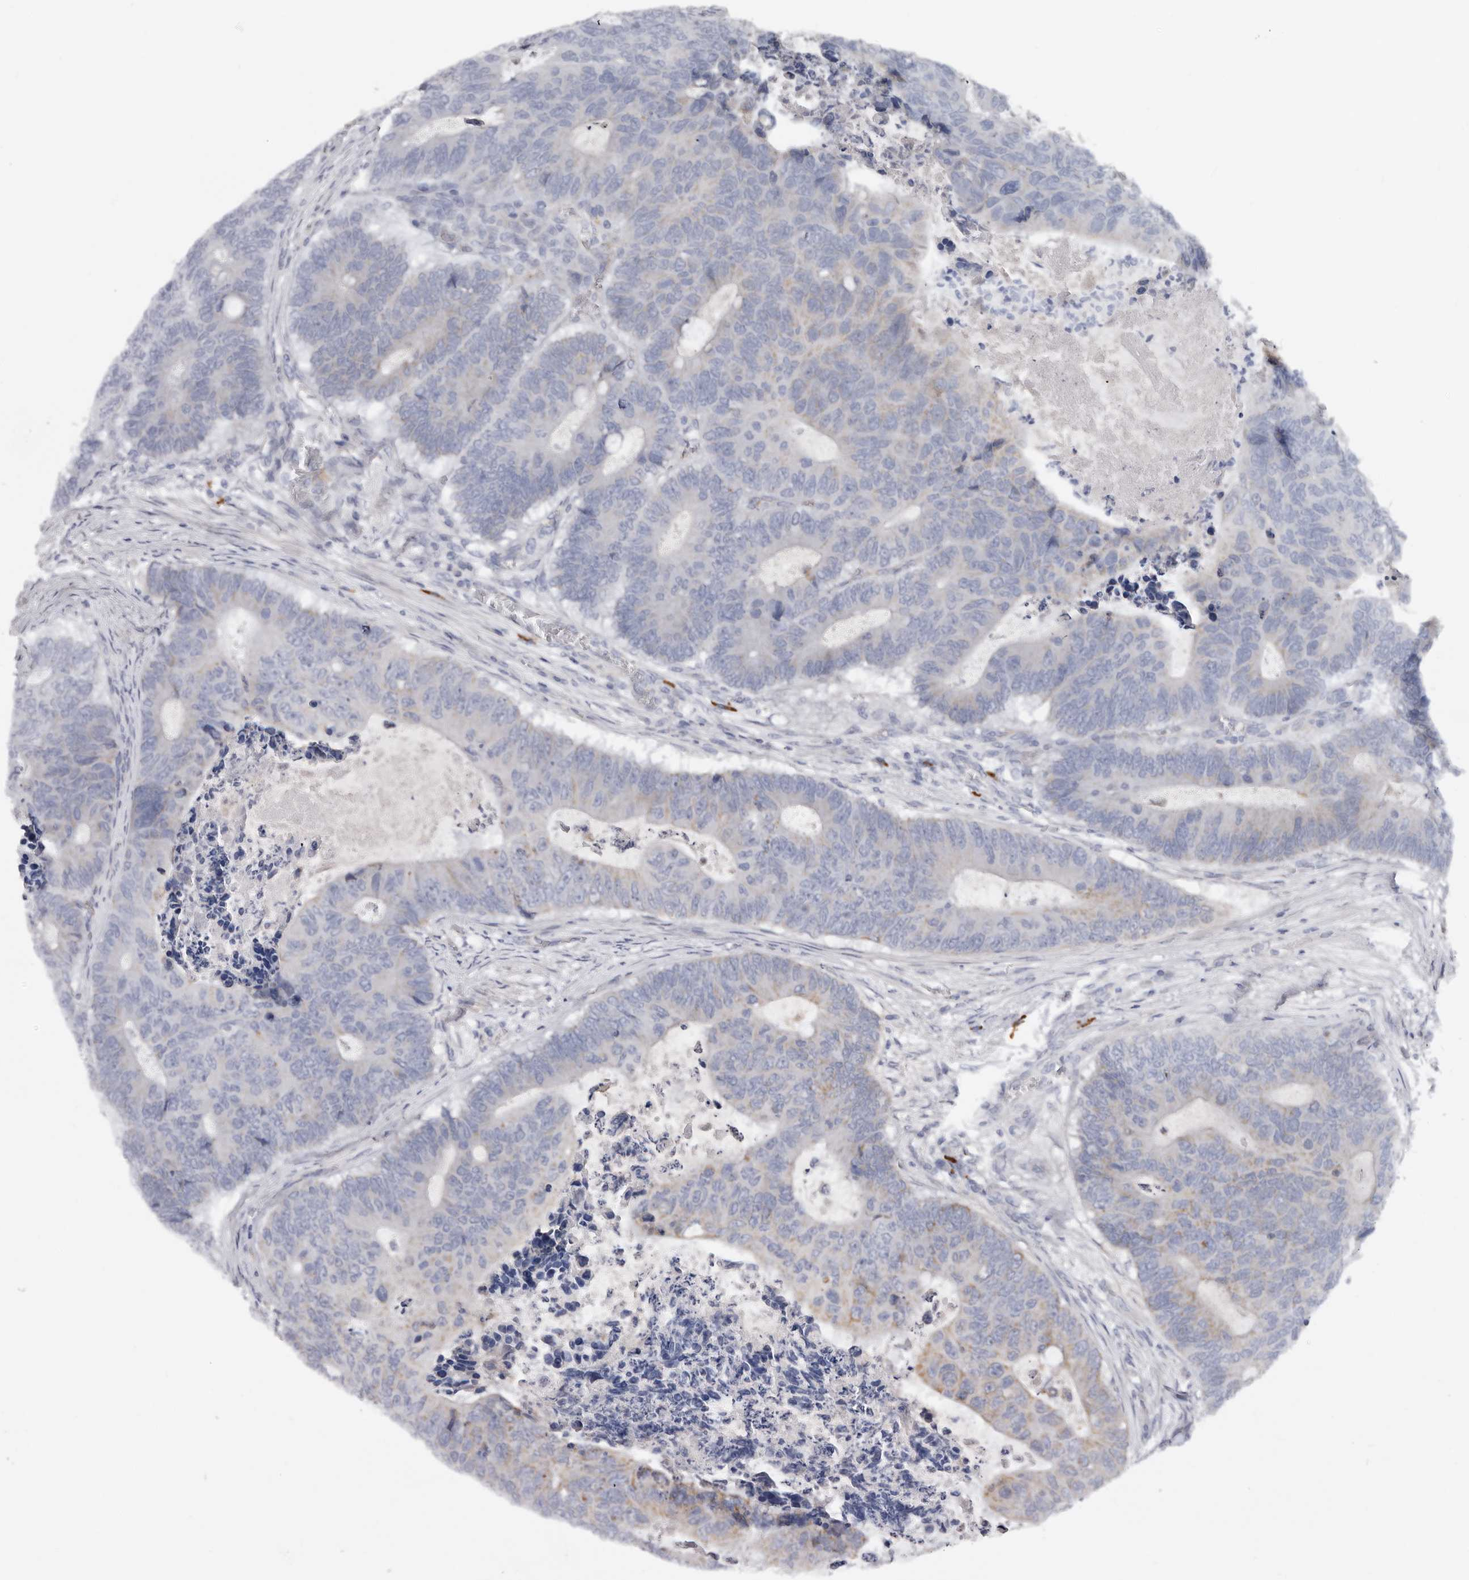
{"staining": {"intensity": "weak", "quantity": "<25%", "location": "cytoplasmic/membranous"}, "tissue": "colorectal cancer", "cell_type": "Tumor cells", "image_type": "cancer", "snomed": [{"axis": "morphology", "description": "Adenocarcinoma, NOS"}, {"axis": "topography", "description": "Colon"}], "caption": "DAB (3,3'-diaminobenzidine) immunohistochemical staining of colorectal adenocarcinoma displays no significant expression in tumor cells.", "gene": "SPTA1", "patient": {"sex": "male", "age": 87}}